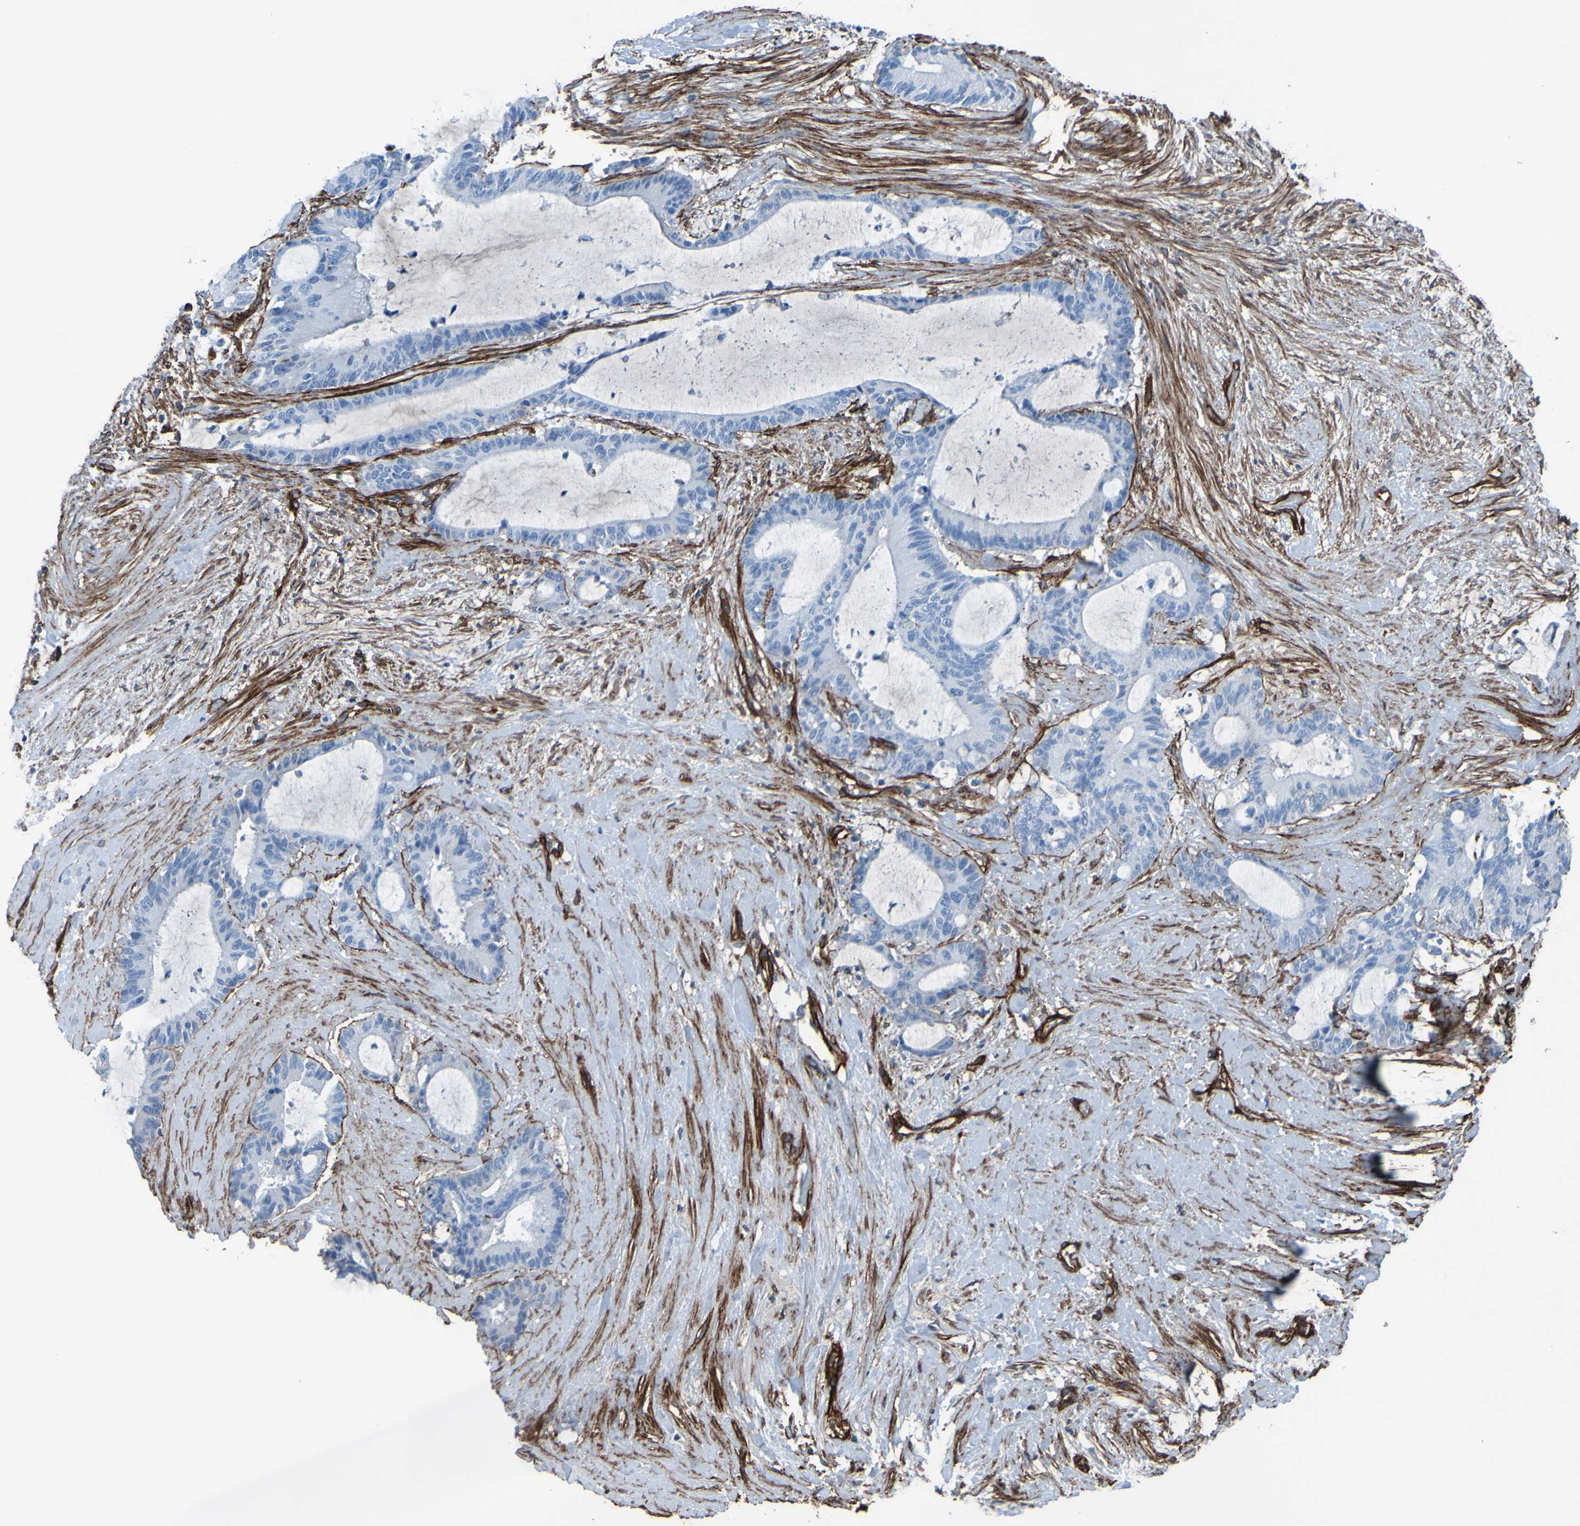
{"staining": {"intensity": "negative", "quantity": "none", "location": "none"}, "tissue": "liver cancer", "cell_type": "Tumor cells", "image_type": "cancer", "snomed": [{"axis": "morphology", "description": "Cholangiocarcinoma"}, {"axis": "topography", "description": "Liver"}], "caption": "Protein analysis of liver cancer (cholangiocarcinoma) displays no significant expression in tumor cells.", "gene": "COL4A2", "patient": {"sex": "female", "age": 73}}